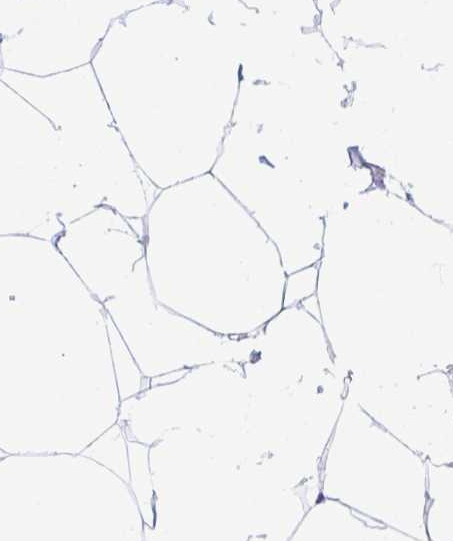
{"staining": {"intensity": "negative", "quantity": "none", "location": "none"}, "tissue": "breast", "cell_type": "Adipocytes", "image_type": "normal", "snomed": [{"axis": "morphology", "description": "Normal tissue, NOS"}, {"axis": "topography", "description": "Breast"}], "caption": "IHC of benign human breast reveals no positivity in adipocytes.", "gene": "DDX17", "patient": {"sex": "female", "age": 32}}